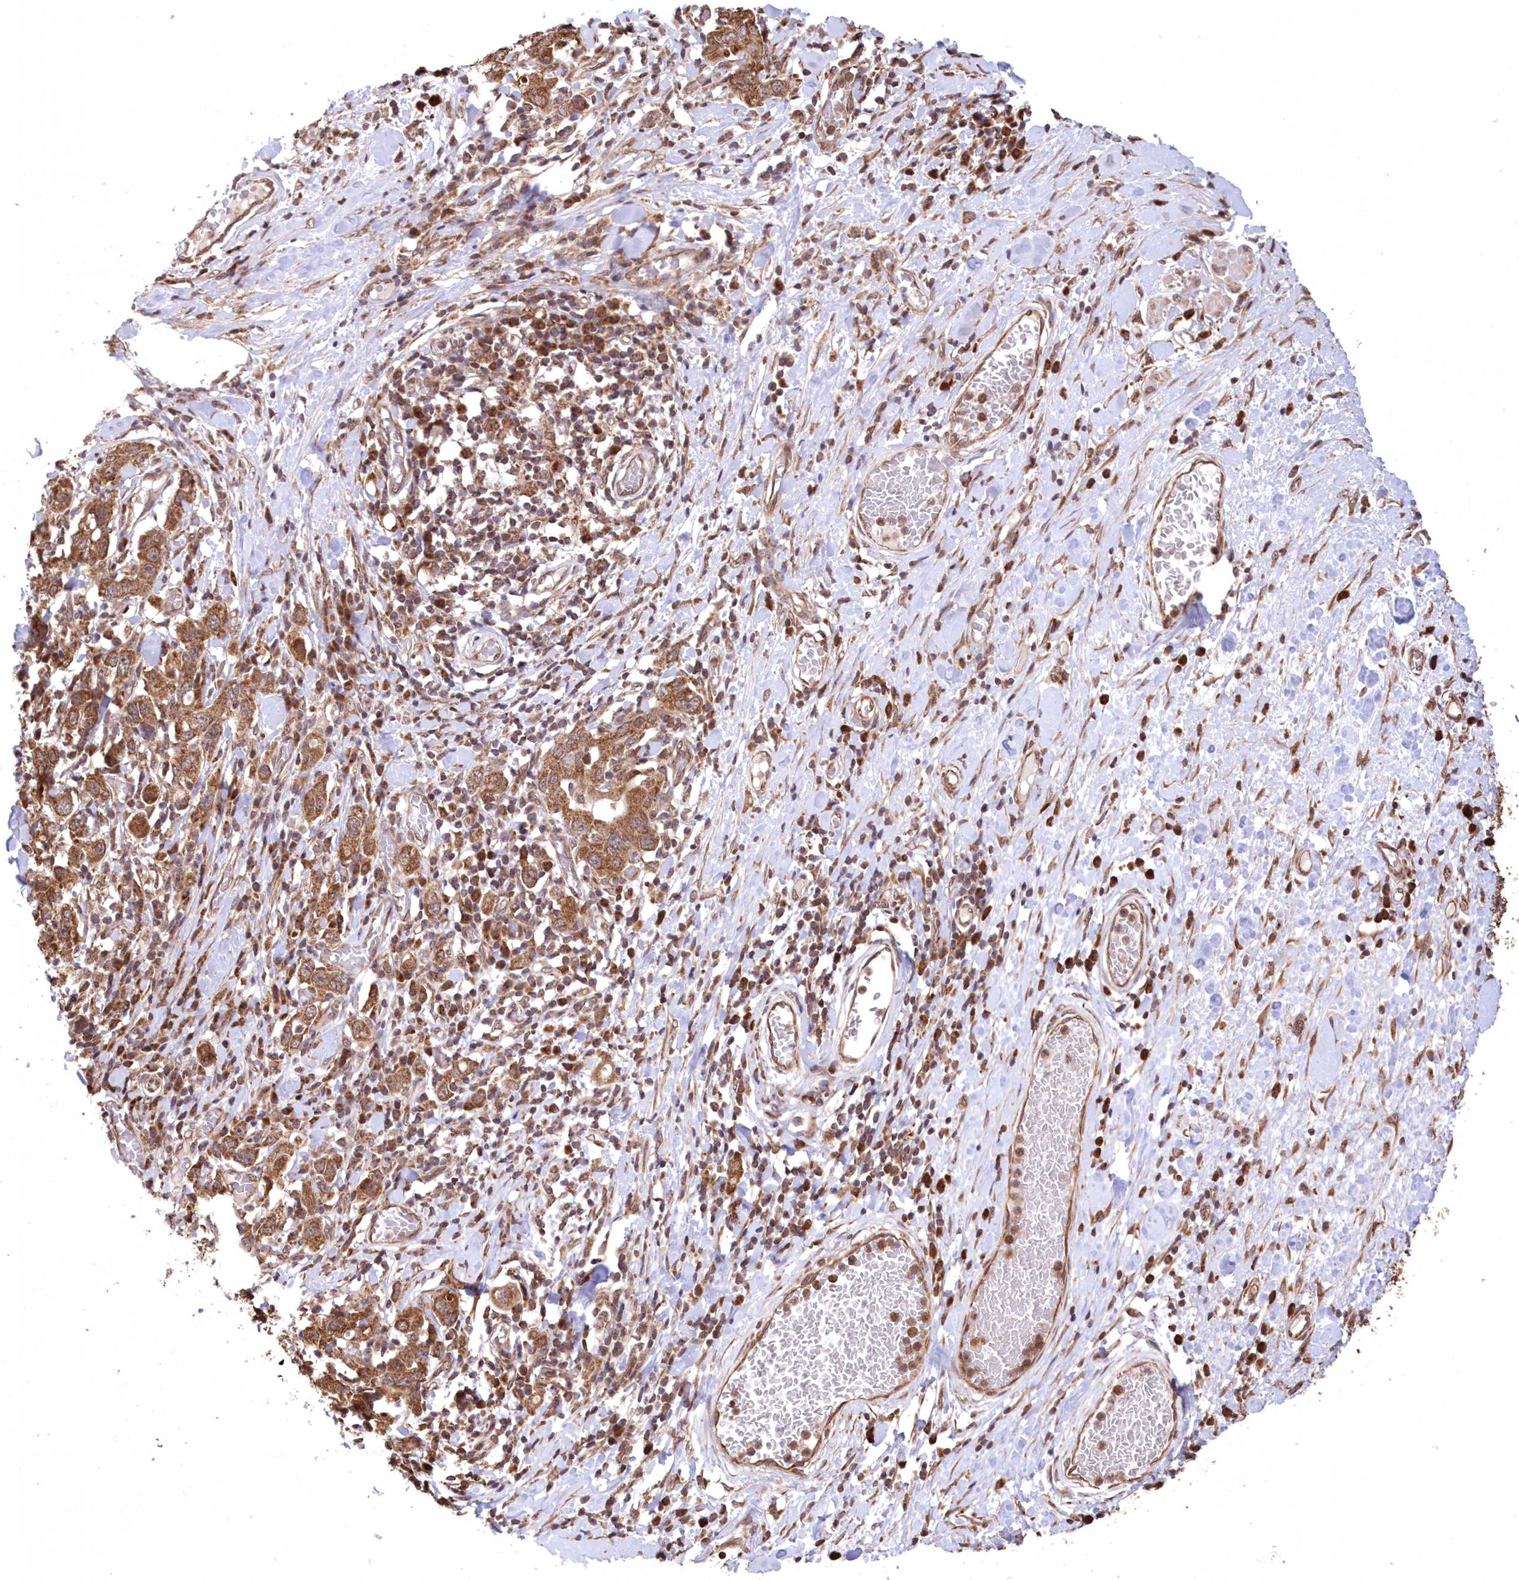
{"staining": {"intensity": "moderate", "quantity": ">75%", "location": "cytoplasmic/membranous"}, "tissue": "stomach cancer", "cell_type": "Tumor cells", "image_type": "cancer", "snomed": [{"axis": "morphology", "description": "Adenocarcinoma, NOS"}, {"axis": "topography", "description": "Stomach, upper"}], "caption": "Moderate cytoplasmic/membranous expression for a protein is identified in approximately >75% of tumor cells of stomach cancer (adenocarcinoma) using IHC.", "gene": "PCBP1", "patient": {"sex": "male", "age": 62}}